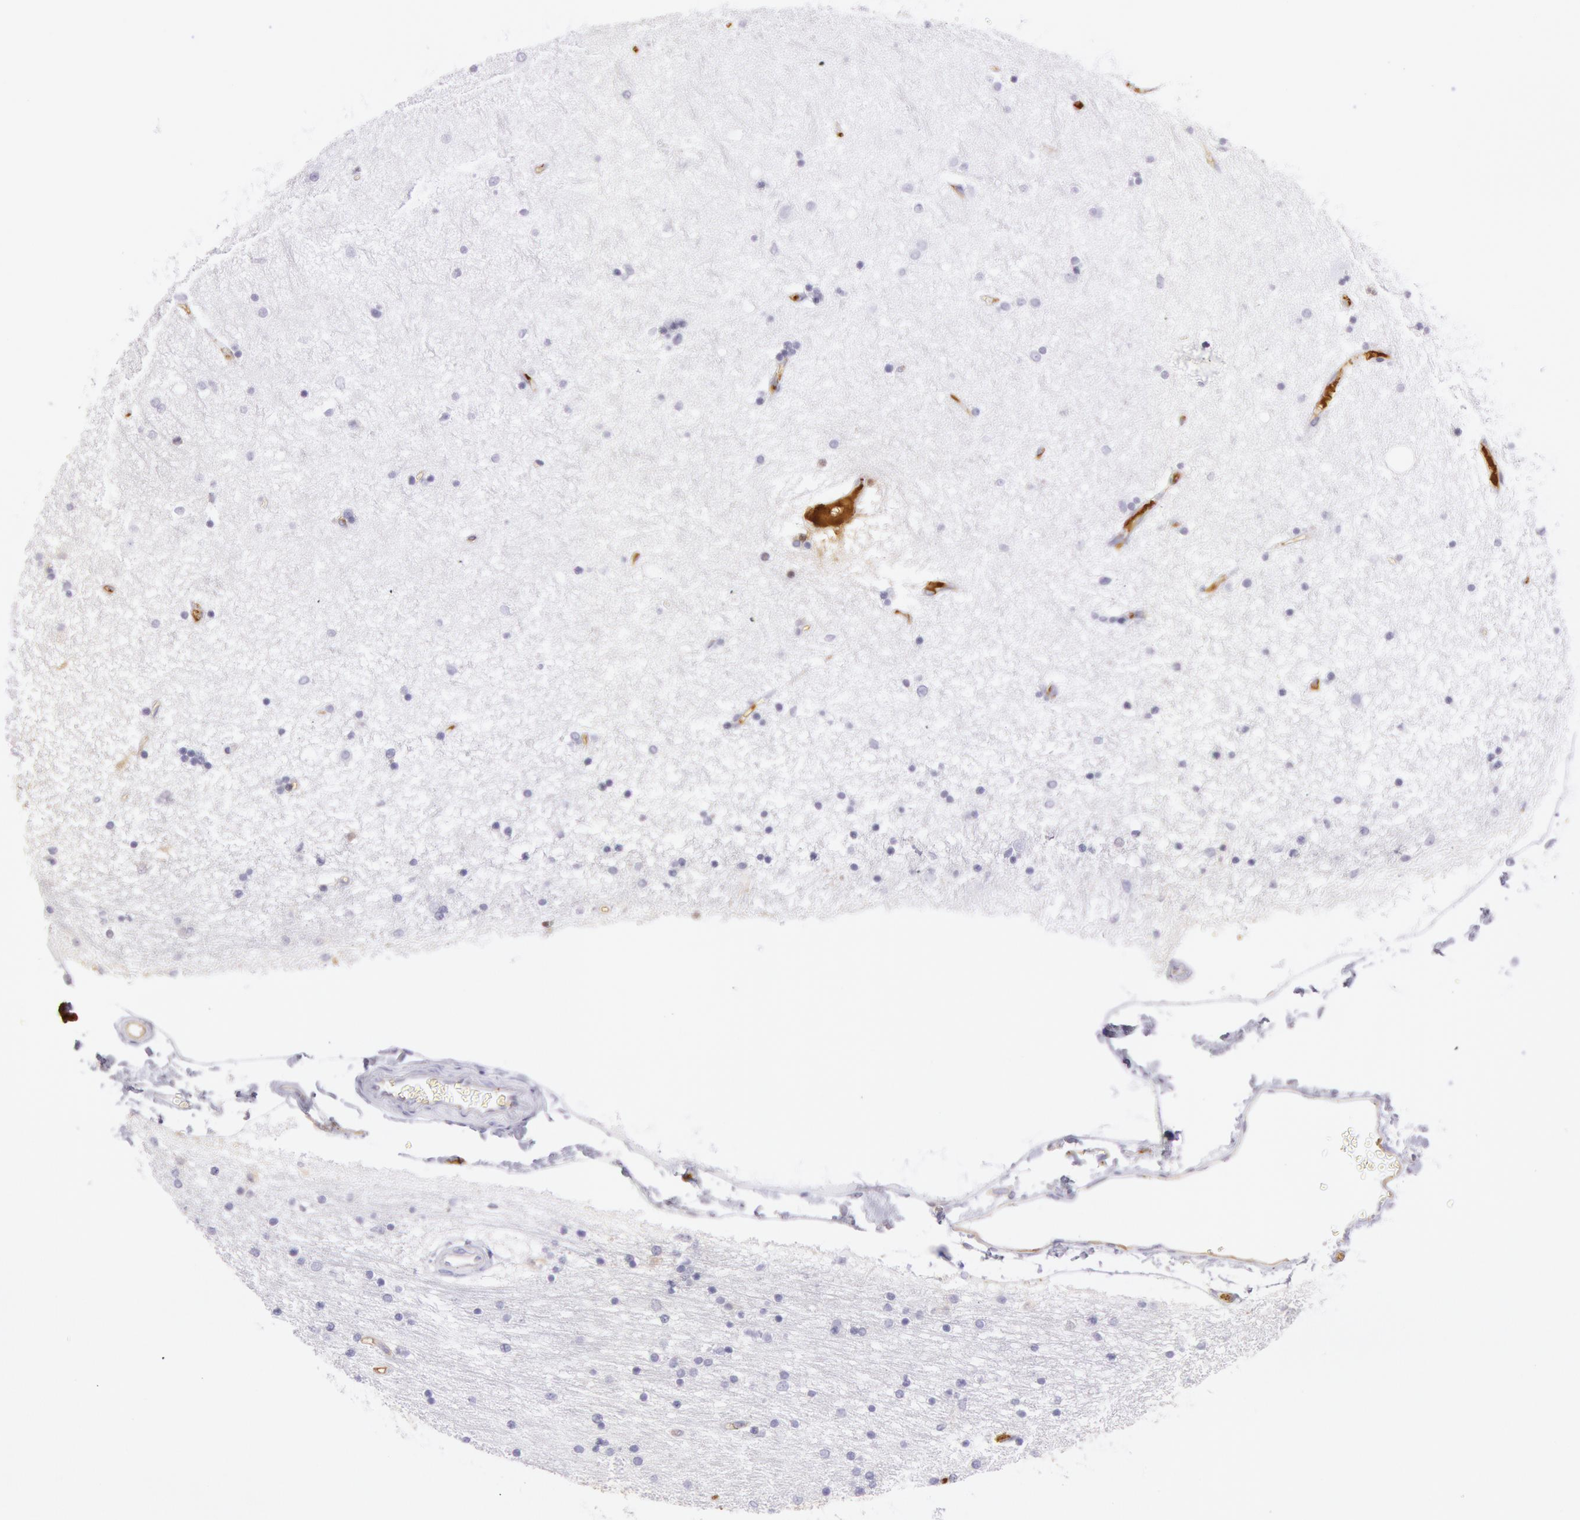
{"staining": {"intensity": "negative", "quantity": "none", "location": "none"}, "tissue": "hippocampus", "cell_type": "Glial cells", "image_type": "normal", "snomed": [{"axis": "morphology", "description": "Normal tissue, NOS"}, {"axis": "topography", "description": "Hippocampus"}], "caption": "Hippocampus stained for a protein using immunohistochemistry (IHC) exhibits no positivity glial cells.", "gene": "IGHG1", "patient": {"sex": "female", "age": 54}}